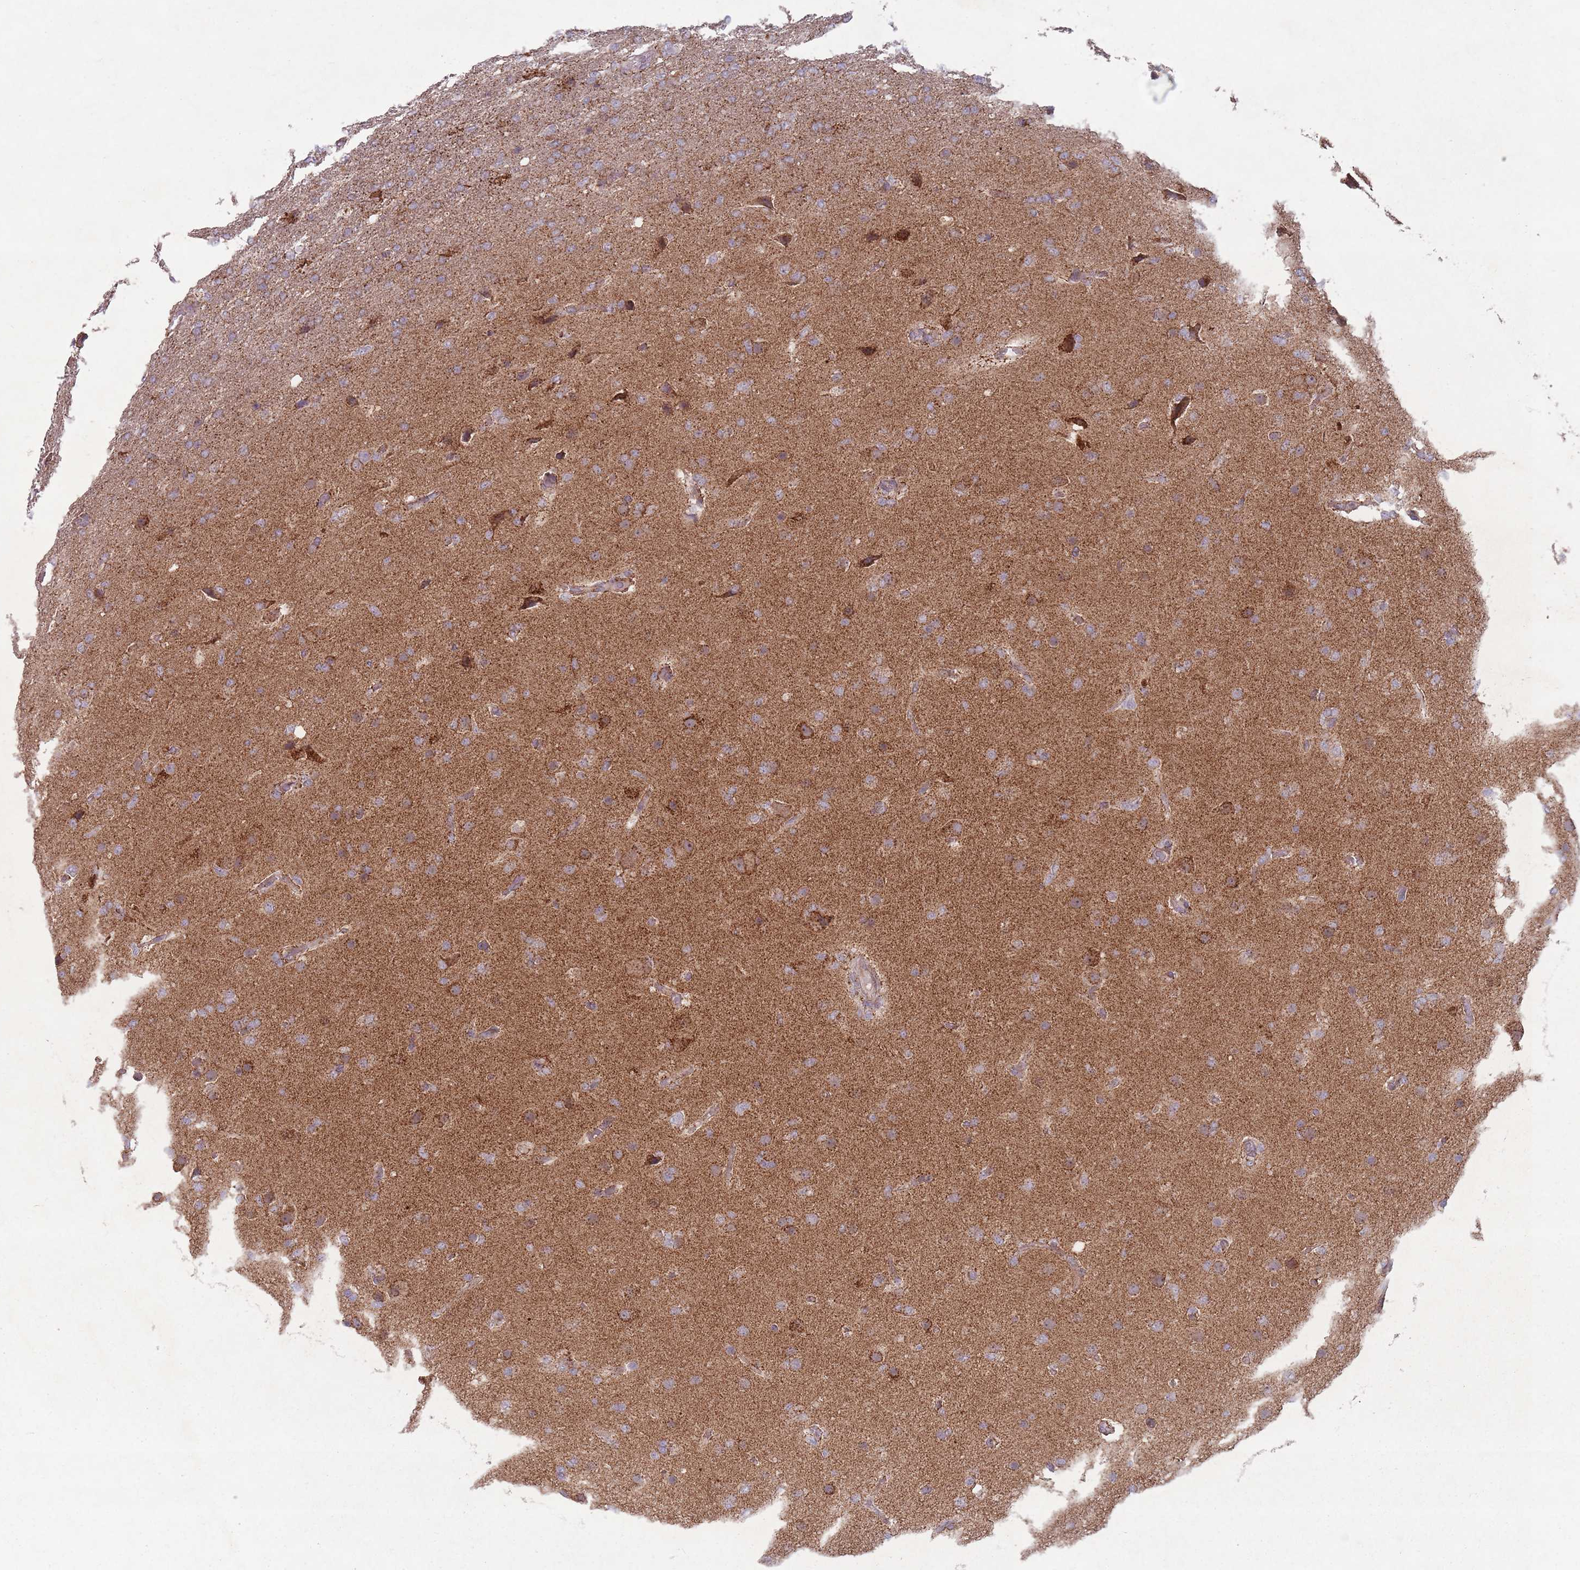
{"staining": {"intensity": "strong", "quantity": "<25%", "location": "cytoplasmic/membranous"}, "tissue": "glioma", "cell_type": "Tumor cells", "image_type": "cancer", "snomed": [{"axis": "morphology", "description": "Glioma, malignant, High grade"}, {"axis": "topography", "description": "Brain"}], "caption": "This is an image of immunohistochemistry (IHC) staining of malignant glioma (high-grade), which shows strong positivity in the cytoplasmic/membranous of tumor cells.", "gene": "OR10Q1", "patient": {"sex": "female", "age": 74}}